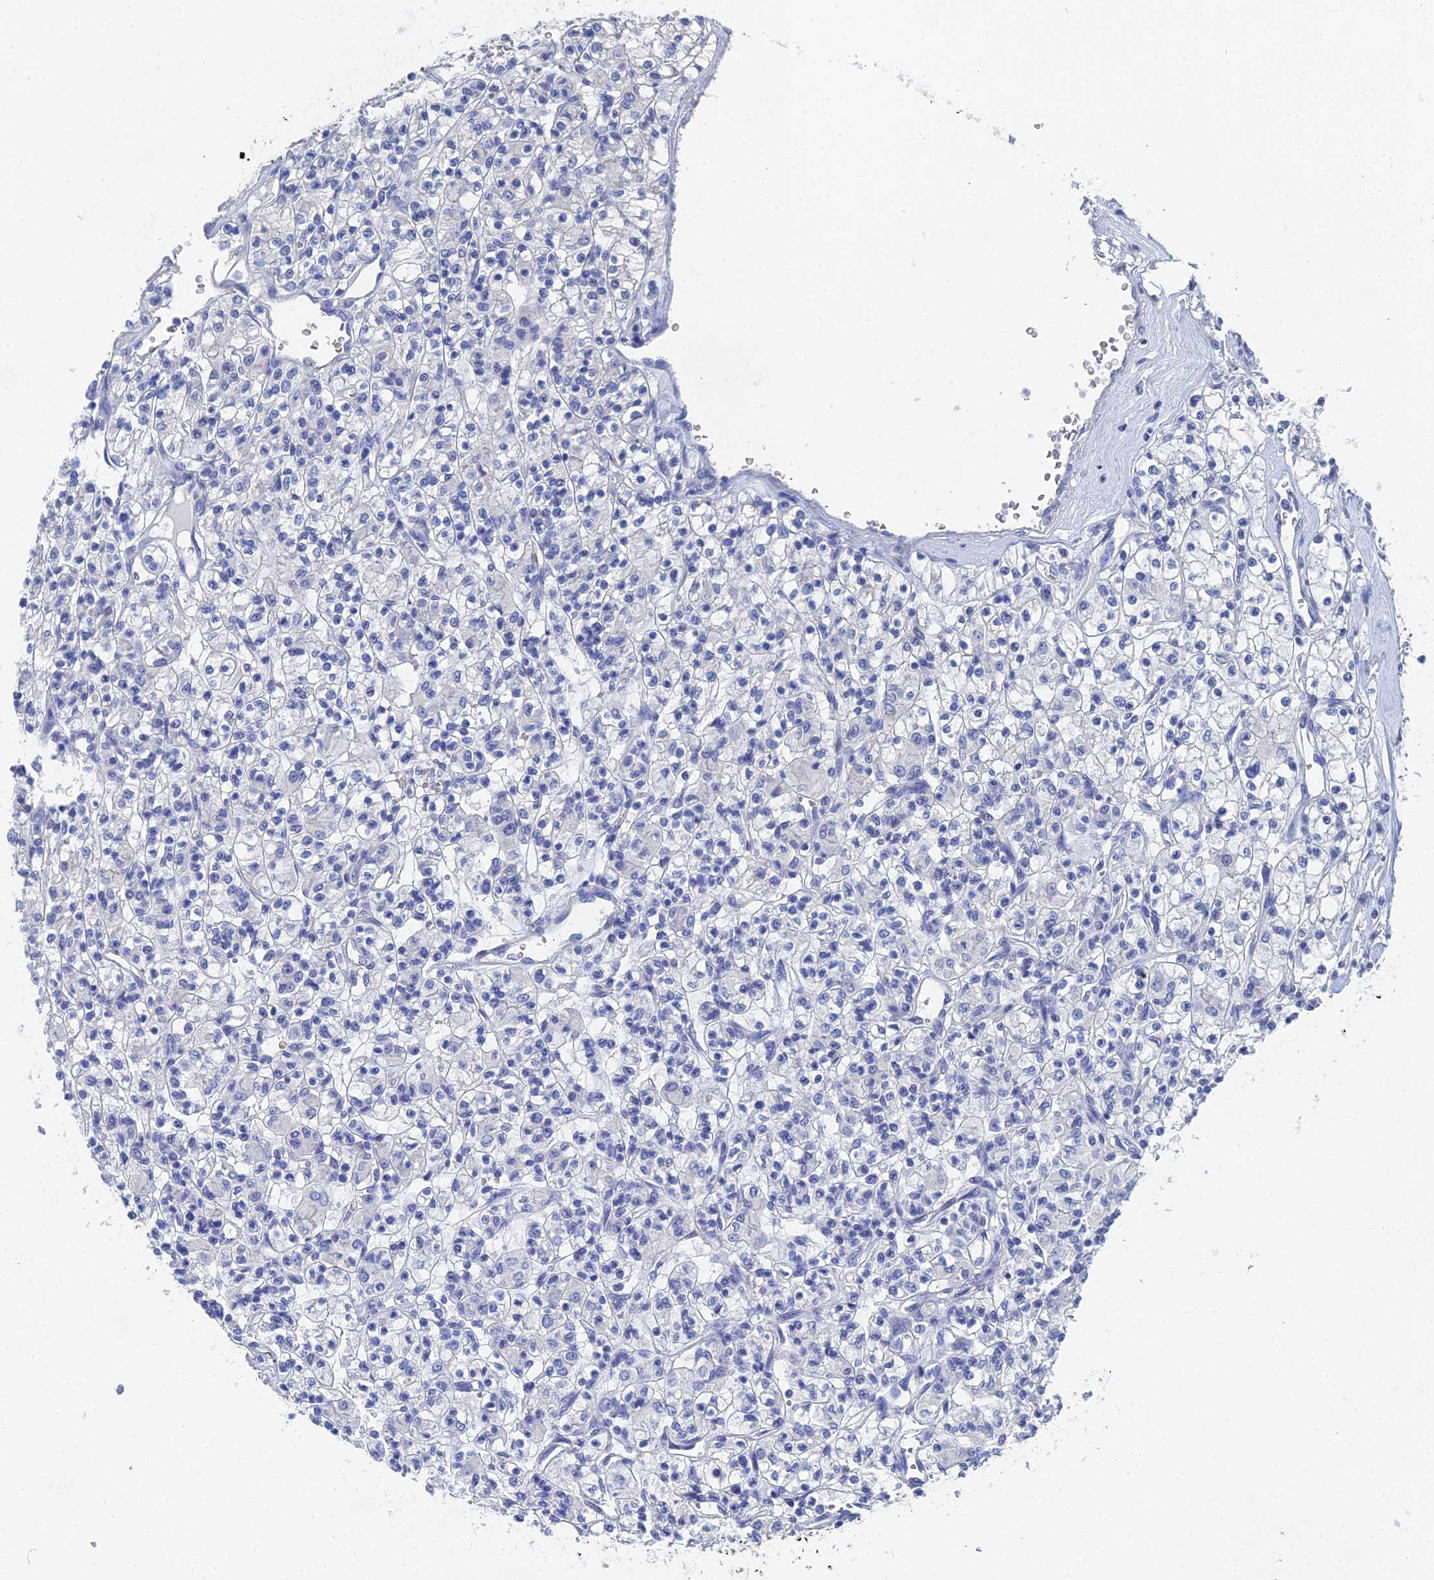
{"staining": {"intensity": "negative", "quantity": "none", "location": "none"}, "tissue": "renal cancer", "cell_type": "Tumor cells", "image_type": "cancer", "snomed": [{"axis": "morphology", "description": "Adenocarcinoma, NOS"}, {"axis": "topography", "description": "Kidney"}], "caption": "IHC photomicrograph of neoplastic tissue: adenocarcinoma (renal) stained with DAB (3,3'-diaminobenzidine) displays no significant protein staining in tumor cells.", "gene": "GFAP", "patient": {"sex": "female", "age": 59}}